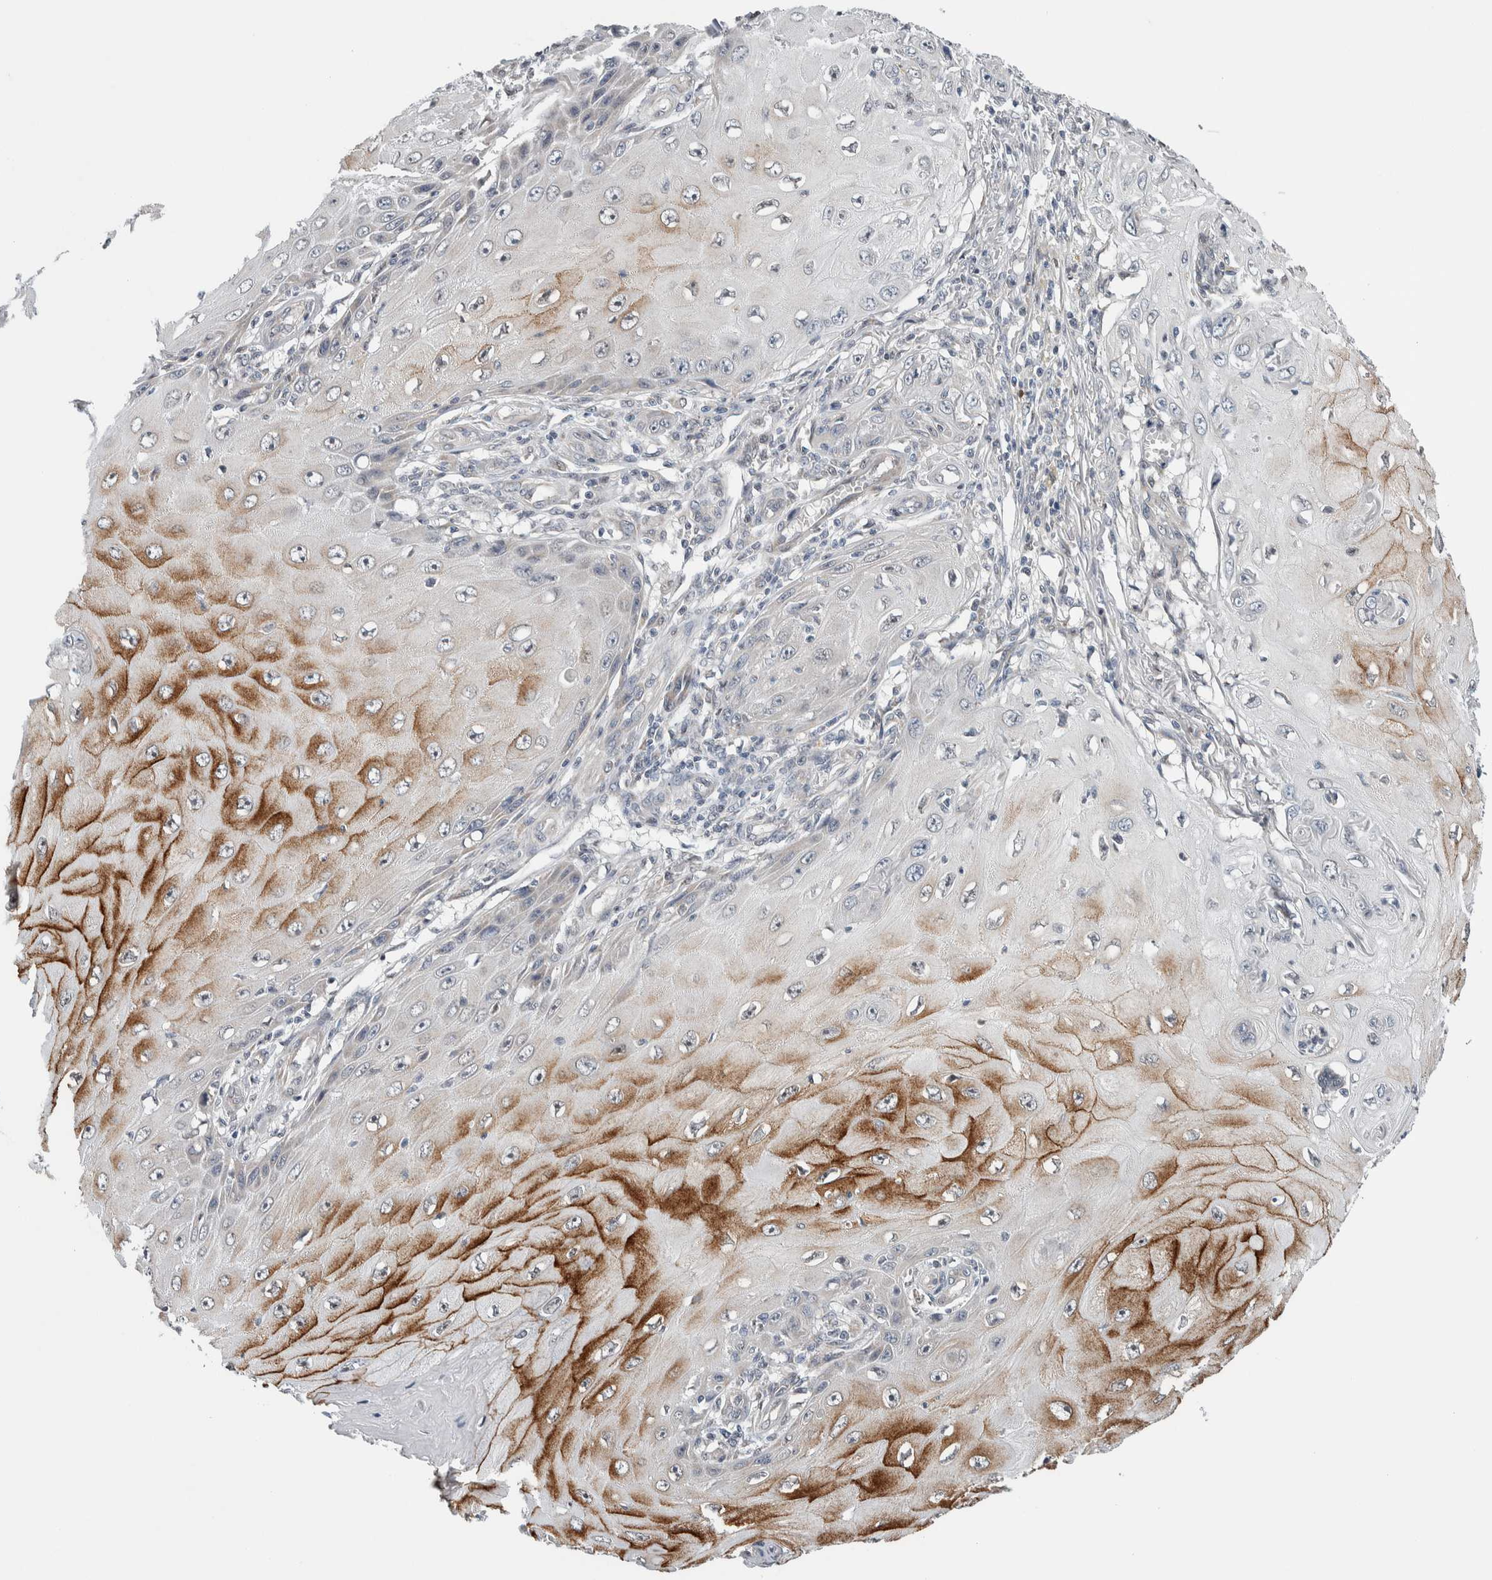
{"staining": {"intensity": "strong", "quantity": "<25%", "location": "cytoplasmic/membranous"}, "tissue": "skin cancer", "cell_type": "Tumor cells", "image_type": "cancer", "snomed": [{"axis": "morphology", "description": "Squamous cell carcinoma, NOS"}, {"axis": "topography", "description": "Skin"}], "caption": "Protein expression by immunohistochemistry reveals strong cytoplasmic/membranous positivity in approximately <25% of tumor cells in skin cancer (squamous cell carcinoma). (brown staining indicates protein expression, while blue staining denotes nuclei).", "gene": "NEUROD1", "patient": {"sex": "female", "age": 73}}